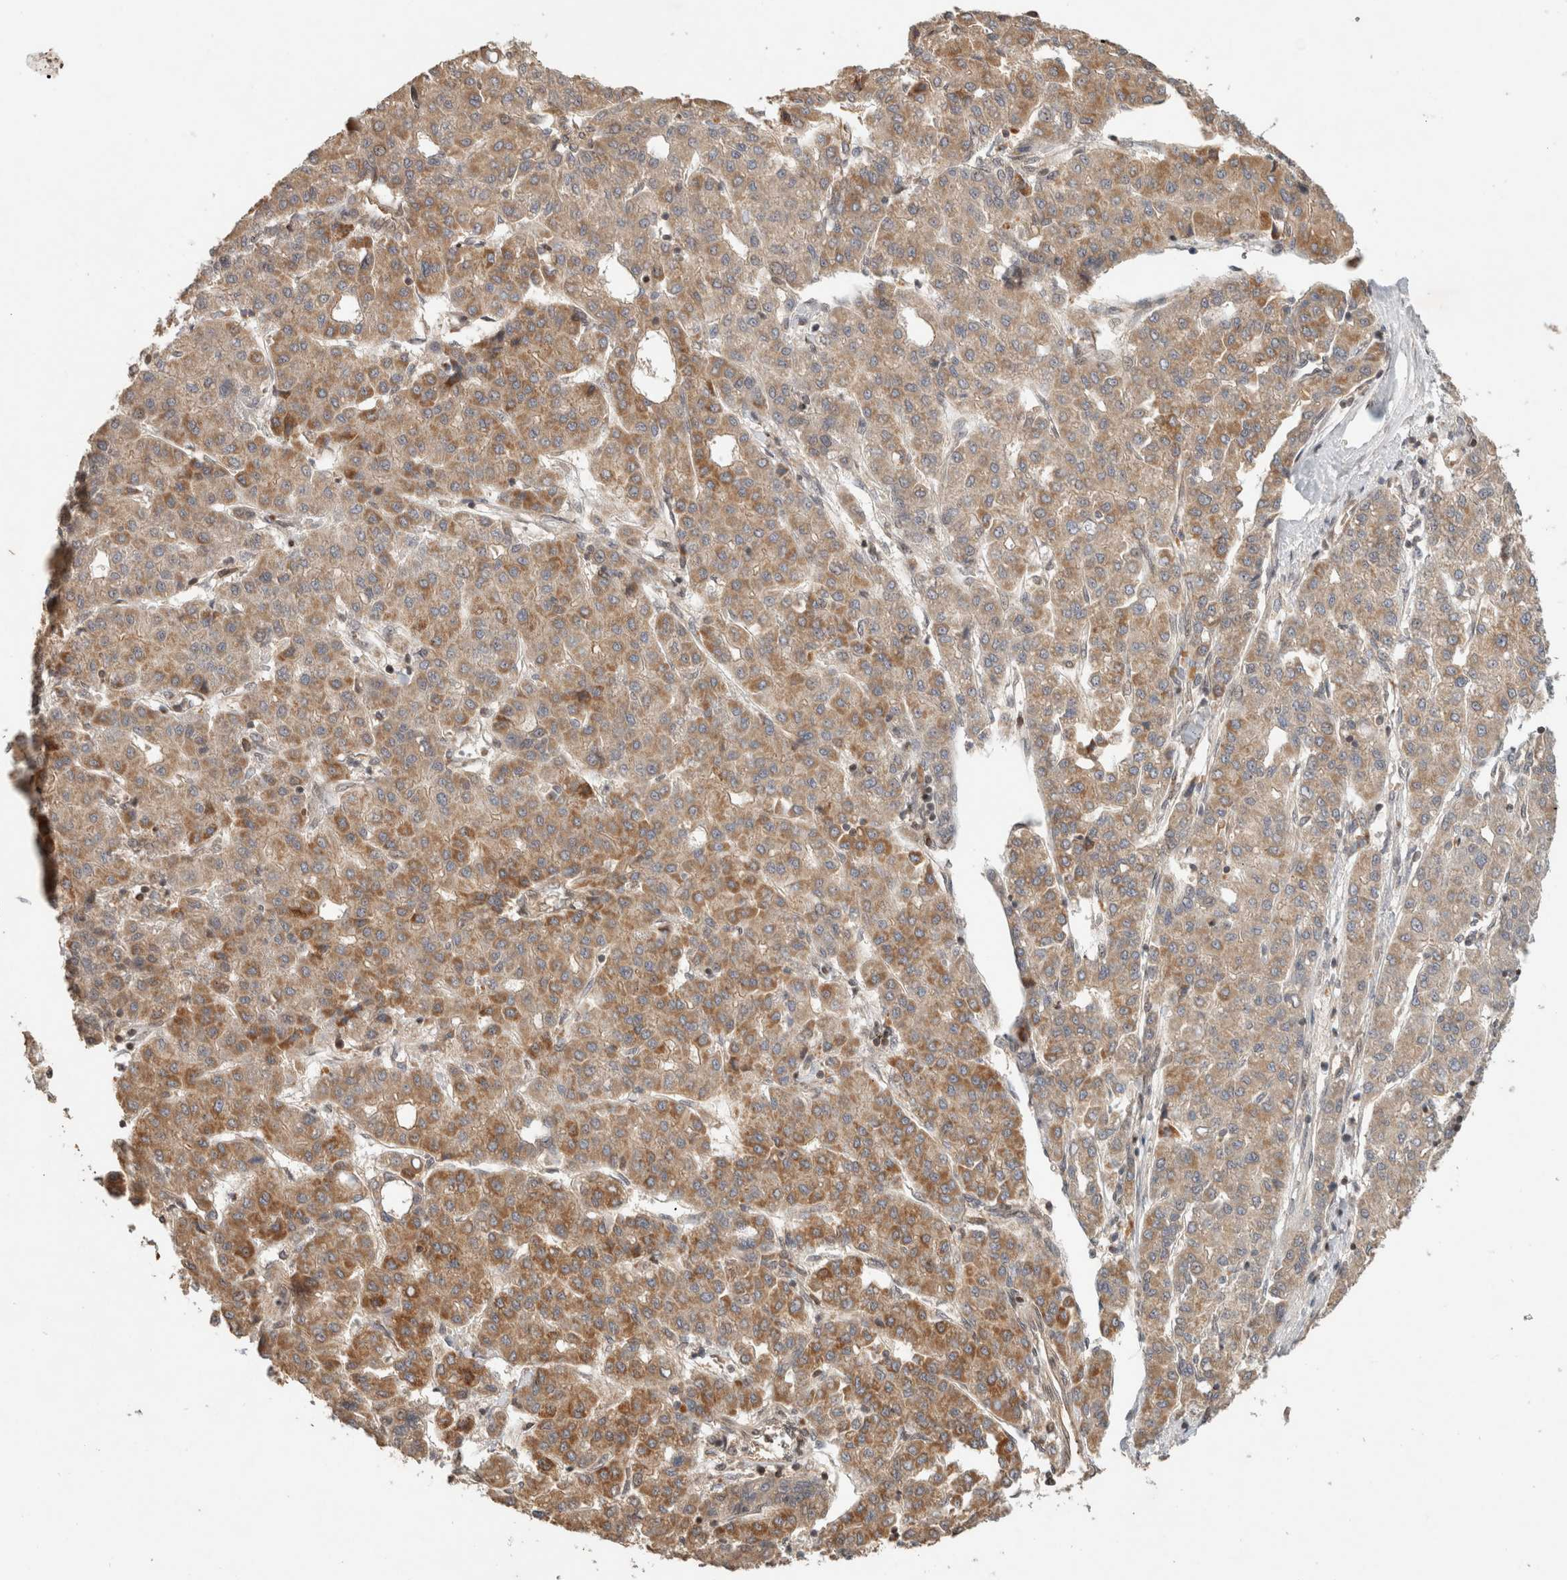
{"staining": {"intensity": "moderate", "quantity": ">75%", "location": "cytoplasmic/membranous"}, "tissue": "liver cancer", "cell_type": "Tumor cells", "image_type": "cancer", "snomed": [{"axis": "morphology", "description": "Carcinoma, Hepatocellular, NOS"}, {"axis": "topography", "description": "Liver"}], "caption": "Moderate cytoplasmic/membranous positivity is identified in approximately >75% of tumor cells in hepatocellular carcinoma (liver).", "gene": "CAAP1", "patient": {"sex": "male", "age": 65}}